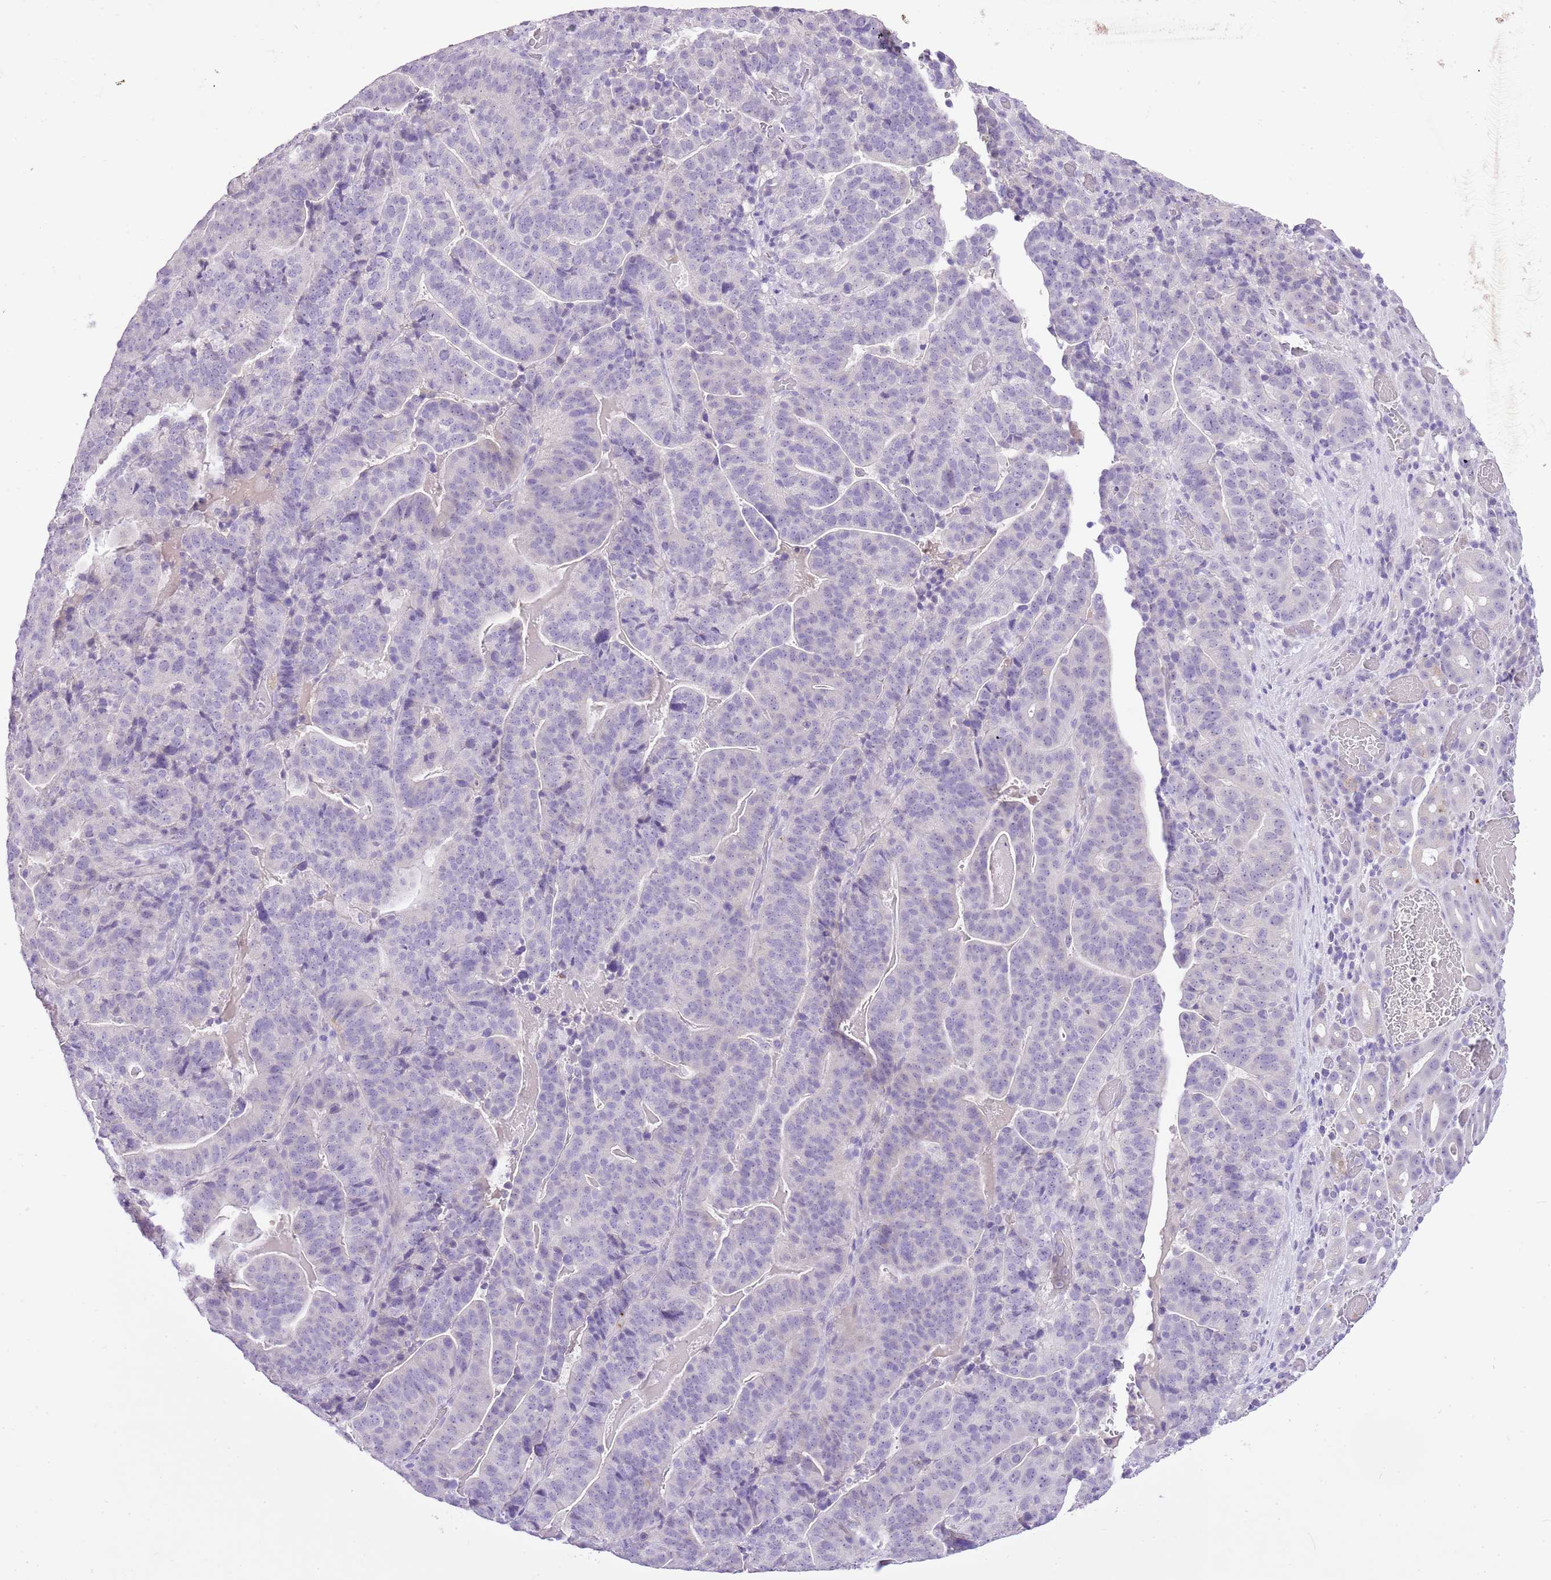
{"staining": {"intensity": "negative", "quantity": "none", "location": "none"}, "tissue": "stomach cancer", "cell_type": "Tumor cells", "image_type": "cancer", "snomed": [{"axis": "morphology", "description": "Adenocarcinoma, NOS"}, {"axis": "topography", "description": "Stomach"}], "caption": "Human stomach cancer (adenocarcinoma) stained for a protein using IHC reveals no staining in tumor cells.", "gene": "XPO7", "patient": {"sex": "male", "age": 48}}